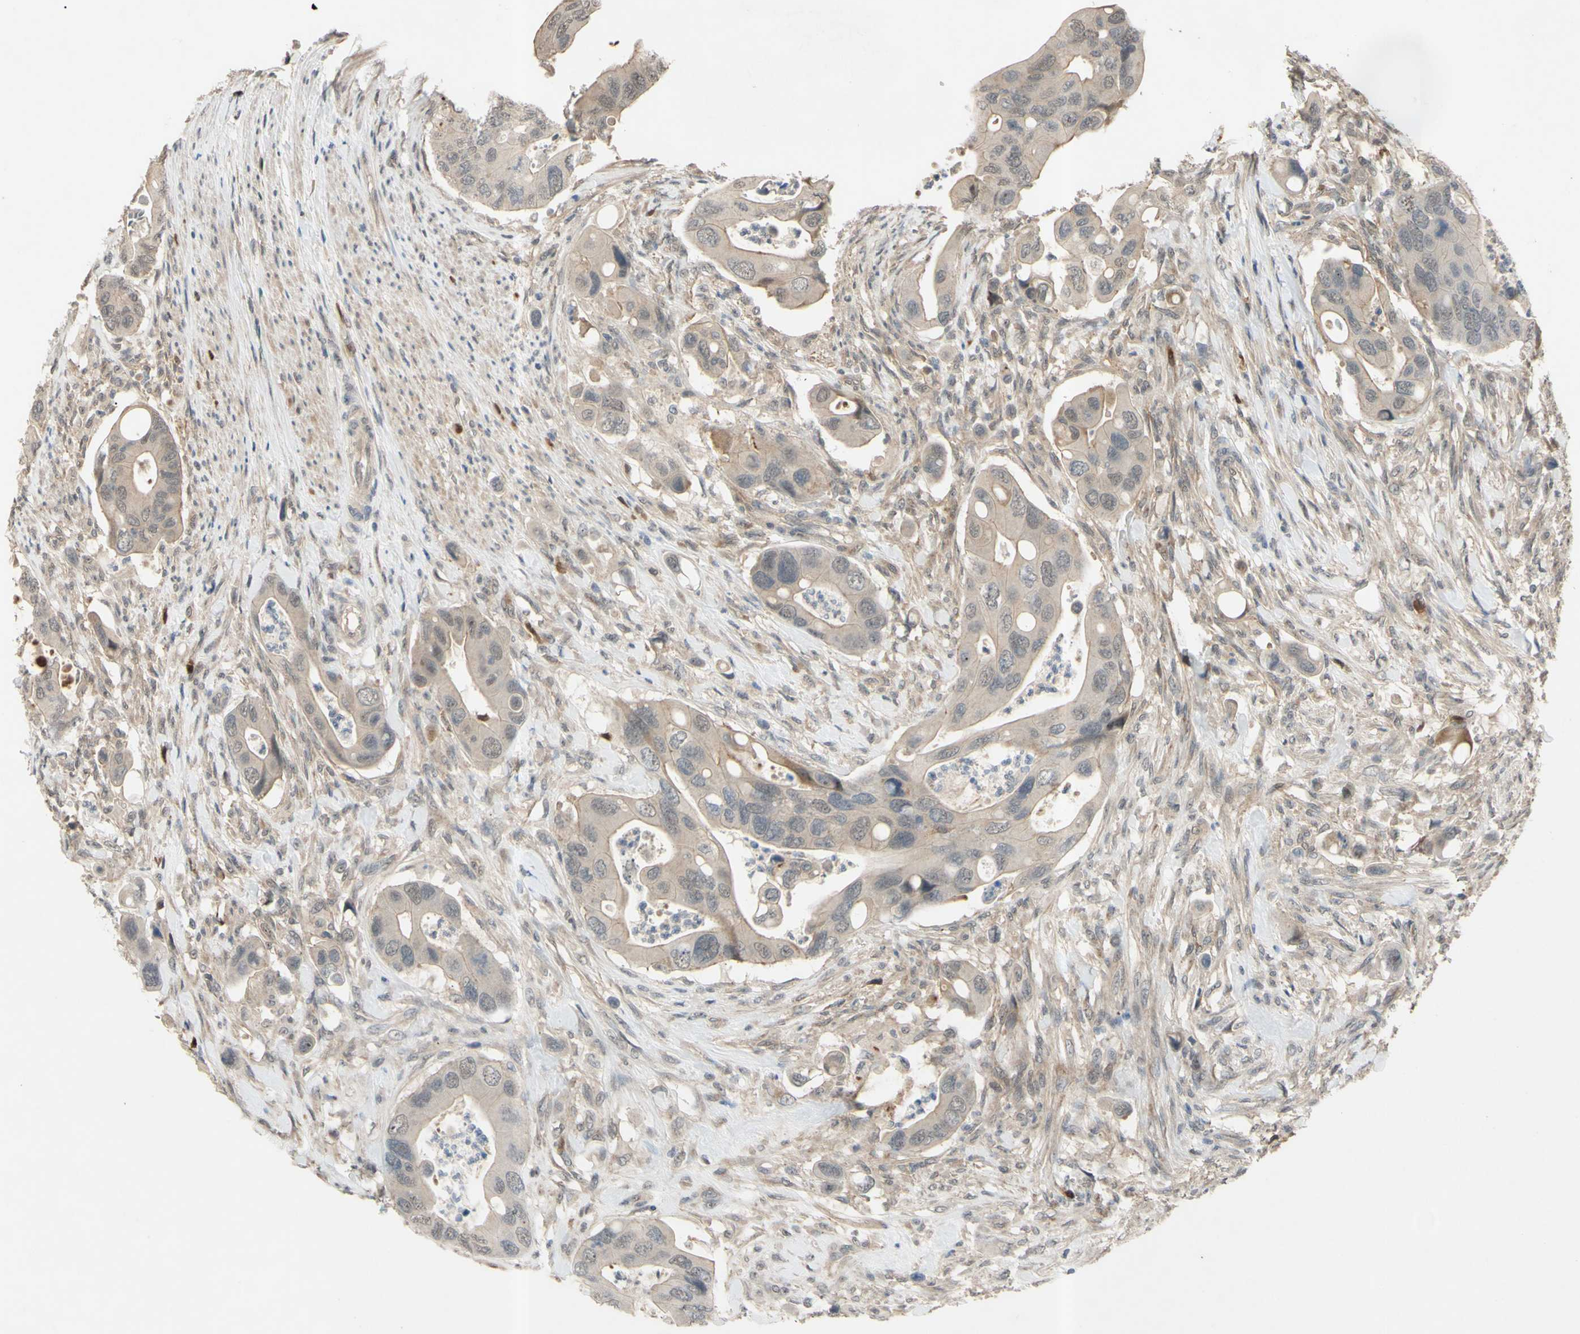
{"staining": {"intensity": "weak", "quantity": ">75%", "location": "cytoplasmic/membranous,nuclear"}, "tissue": "colorectal cancer", "cell_type": "Tumor cells", "image_type": "cancer", "snomed": [{"axis": "morphology", "description": "Adenocarcinoma, NOS"}, {"axis": "topography", "description": "Rectum"}], "caption": "Colorectal adenocarcinoma tissue exhibits weak cytoplasmic/membranous and nuclear expression in about >75% of tumor cells", "gene": "ALK", "patient": {"sex": "female", "age": 57}}